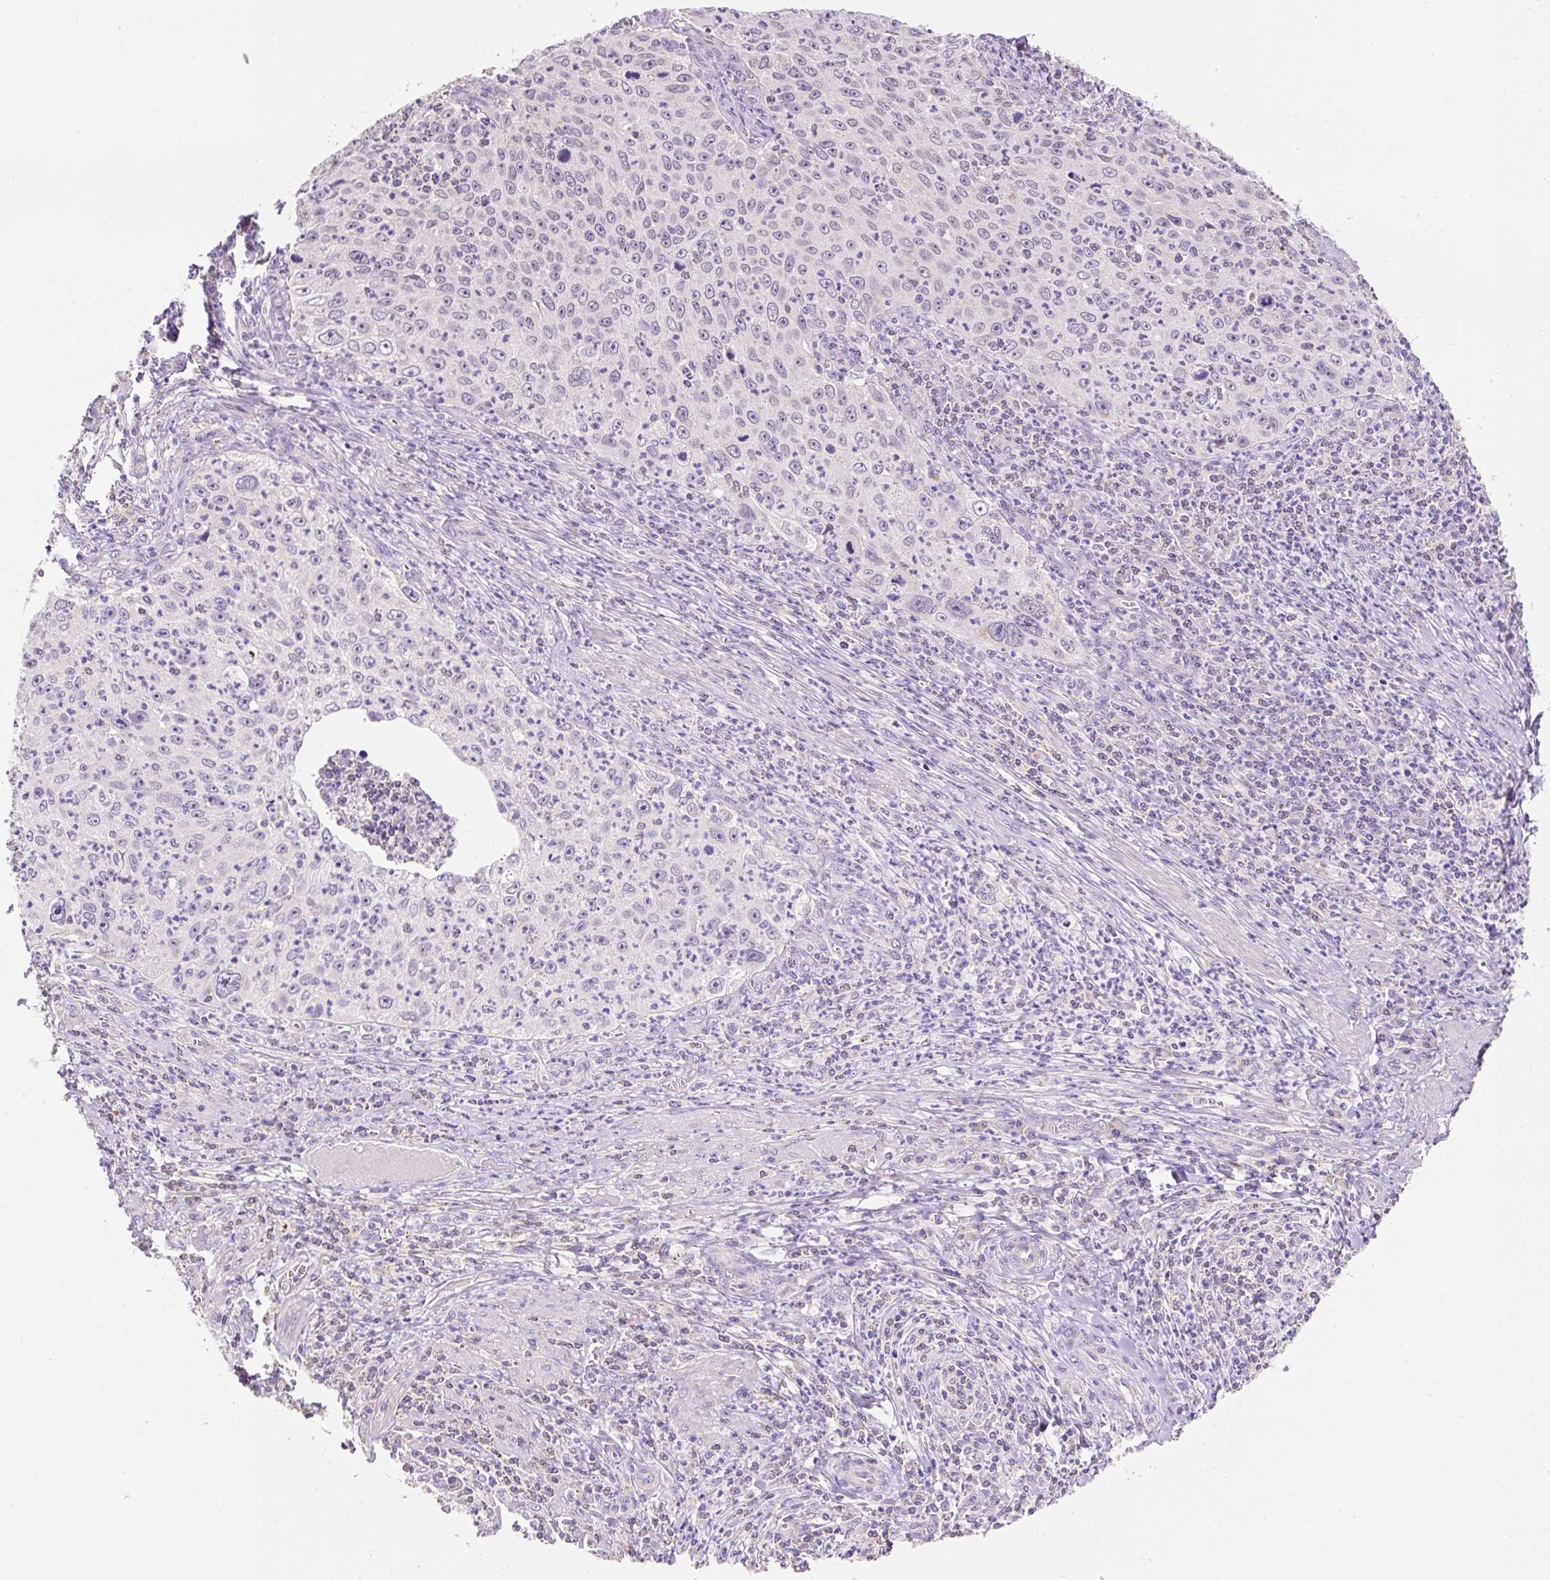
{"staining": {"intensity": "negative", "quantity": "none", "location": "none"}, "tissue": "cervical cancer", "cell_type": "Tumor cells", "image_type": "cancer", "snomed": [{"axis": "morphology", "description": "Squamous cell carcinoma, NOS"}, {"axis": "topography", "description": "Cervix"}], "caption": "Cervical cancer (squamous cell carcinoma) was stained to show a protein in brown. There is no significant staining in tumor cells.", "gene": "PMAIP1", "patient": {"sex": "female", "age": 30}}